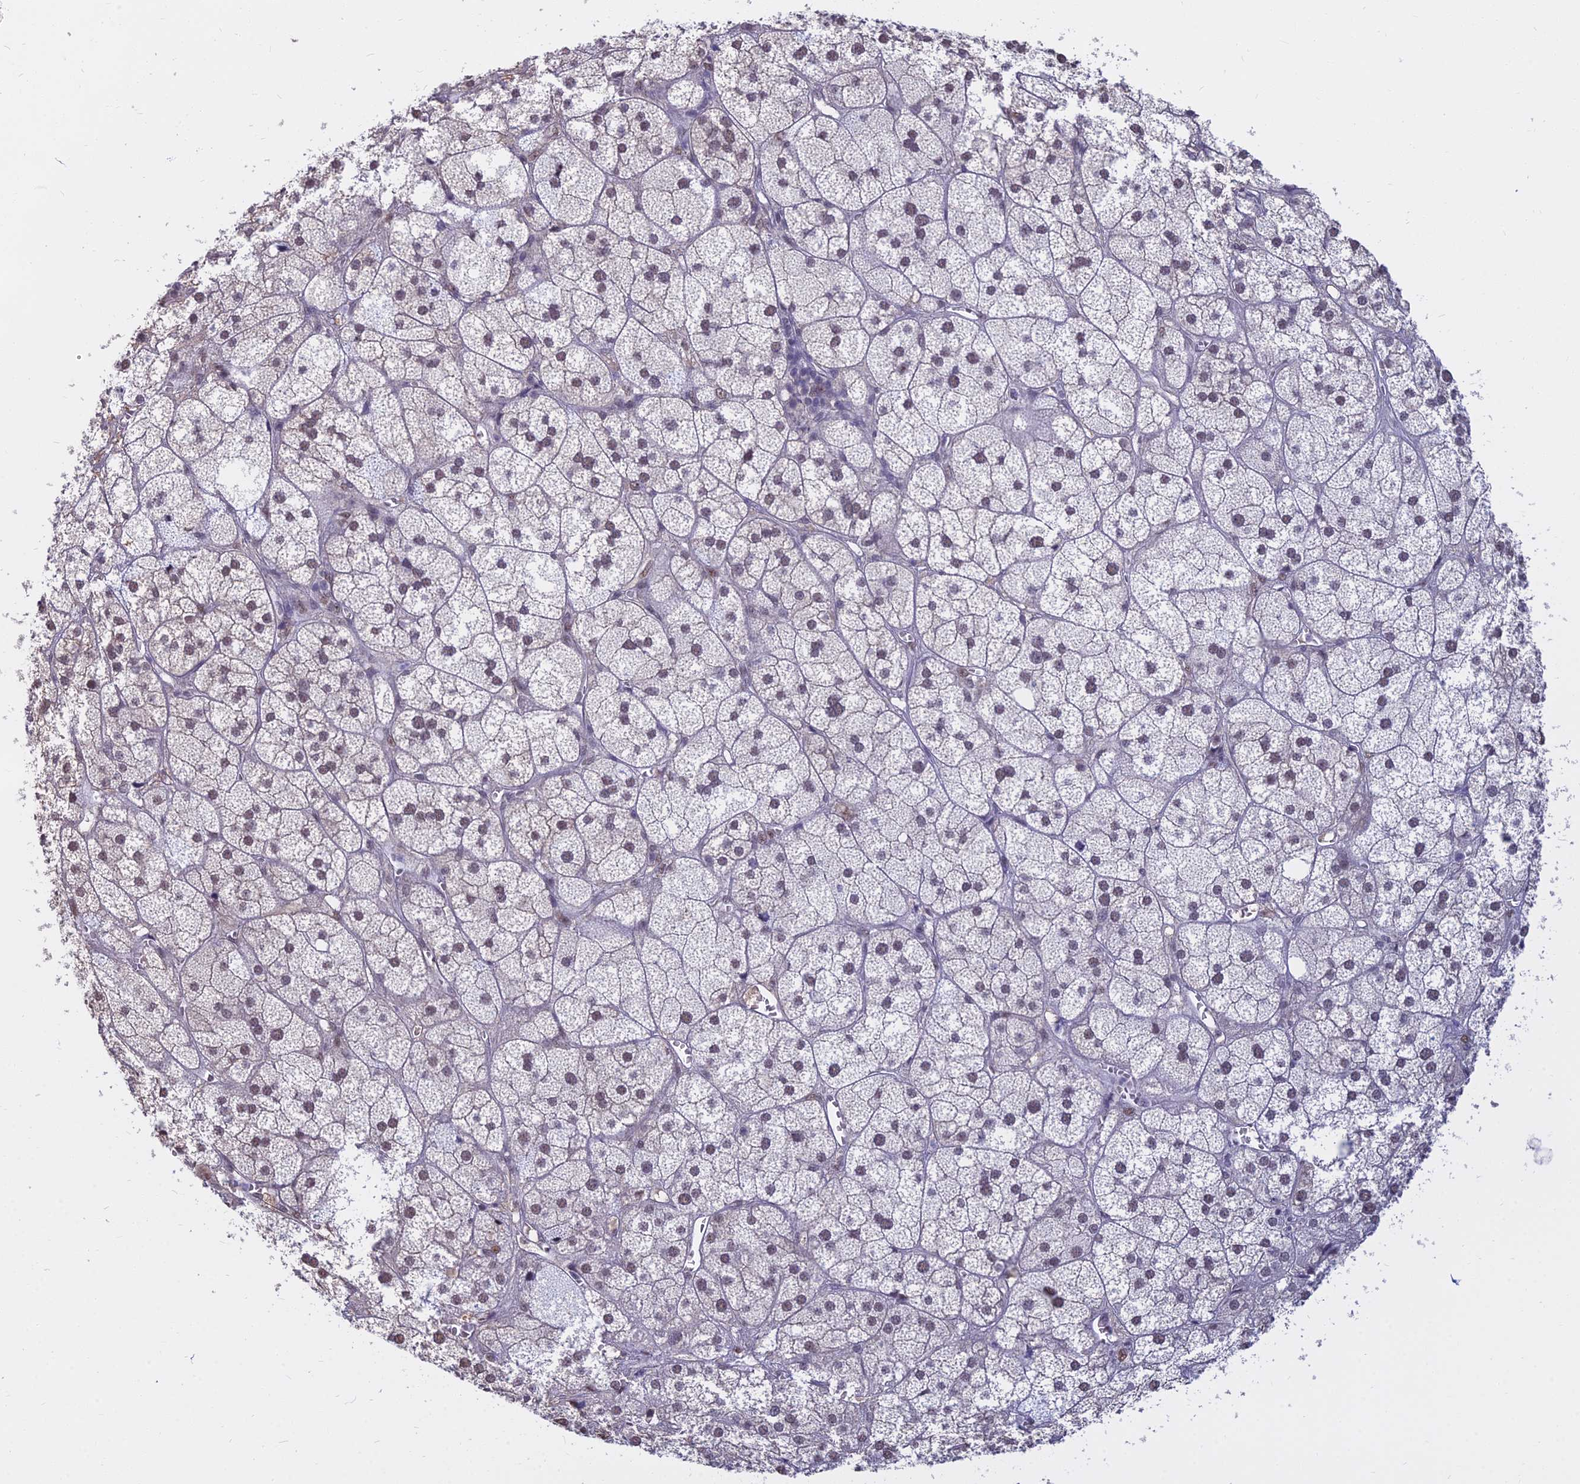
{"staining": {"intensity": "weak", "quantity": "<25%", "location": "nuclear"}, "tissue": "adrenal gland", "cell_type": "Glandular cells", "image_type": "normal", "snomed": [{"axis": "morphology", "description": "Normal tissue, NOS"}, {"axis": "topography", "description": "Adrenal gland"}], "caption": "Human adrenal gland stained for a protein using immunohistochemistry displays no staining in glandular cells.", "gene": "SRSF7", "patient": {"sex": "female", "age": 61}}